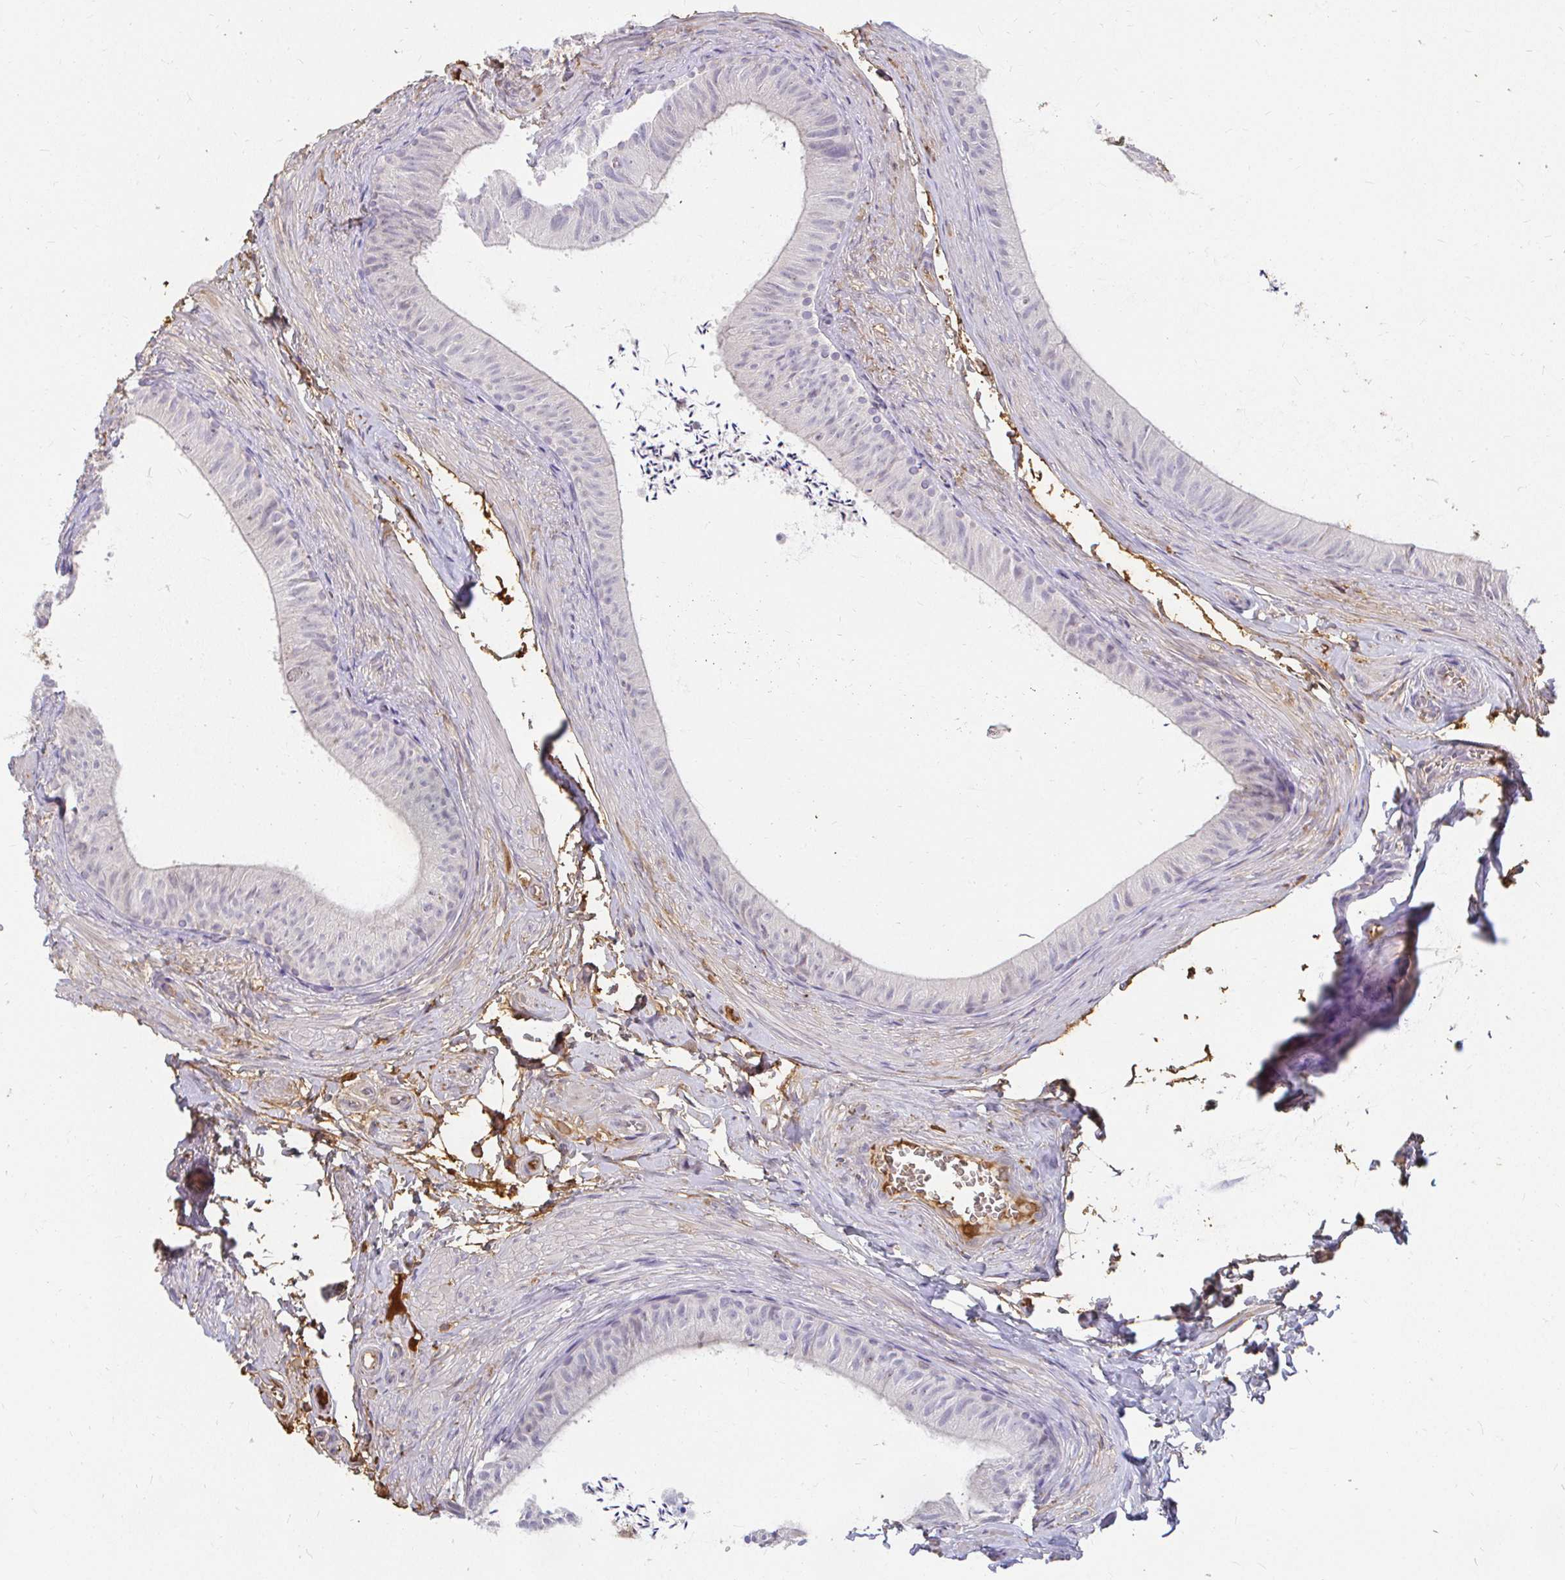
{"staining": {"intensity": "negative", "quantity": "none", "location": "none"}, "tissue": "epididymis", "cell_type": "Glandular cells", "image_type": "normal", "snomed": [{"axis": "morphology", "description": "Normal tissue, NOS"}, {"axis": "topography", "description": "Epididymis, spermatic cord, NOS"}, {"axis": "topography", "description": "Epididymis"}, {"axis": "topography", "description": "Peripheral nerve tissue"}], "caption": "High power microscopy image of an immunohistochemistry photomicrograph of unremarkable epididymis, revealing no significant expression in glandular cells. Brightfield microscopy of IHC stained with DAB (brown) and hematoxylin (blue), captured at high magnification.", "gene": "LOXL4", "patient": {"sex": "male", "age": 29}}